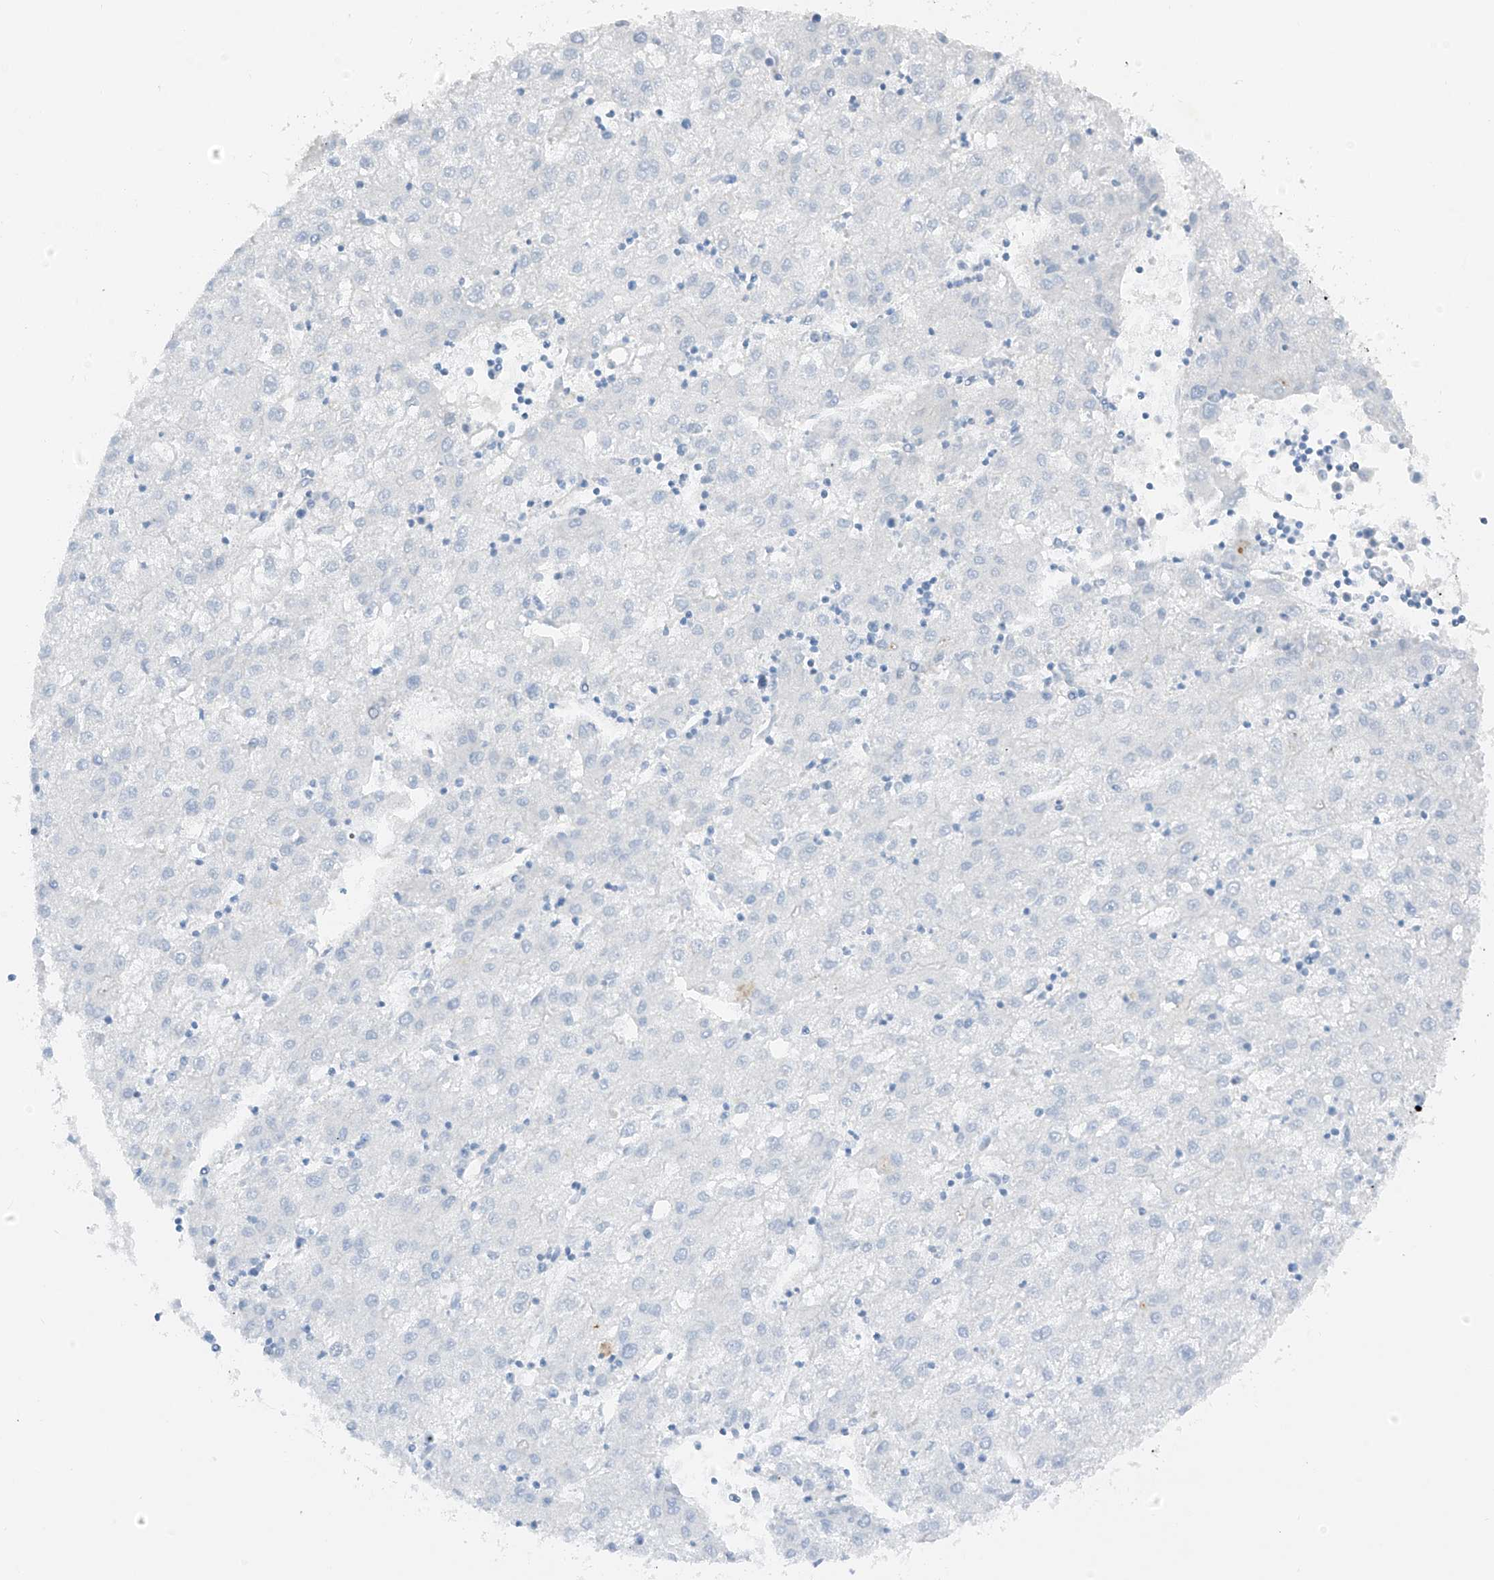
{"staining": {"intensity": "negative", "quantity": "none", "location": "none"}, "tissue": "liver cancer", "cell_type": "Tumor cells", "image_type": "cancer", "snomed": [{"axis": "morphology", "description": "Carcinoma, Hepatocellular, NOS"}, {"axis": "topography", "description": "Liver"}], "caption": "An immunohistochemistry micrograph of liver cancer (hepatocellular carcinoma) is shown. There is no staining in tumor cells of liver cancer (hepatocellular carcinoma).", "gene": "MRAP", "patient": {"sex": "male", "age": 72}}